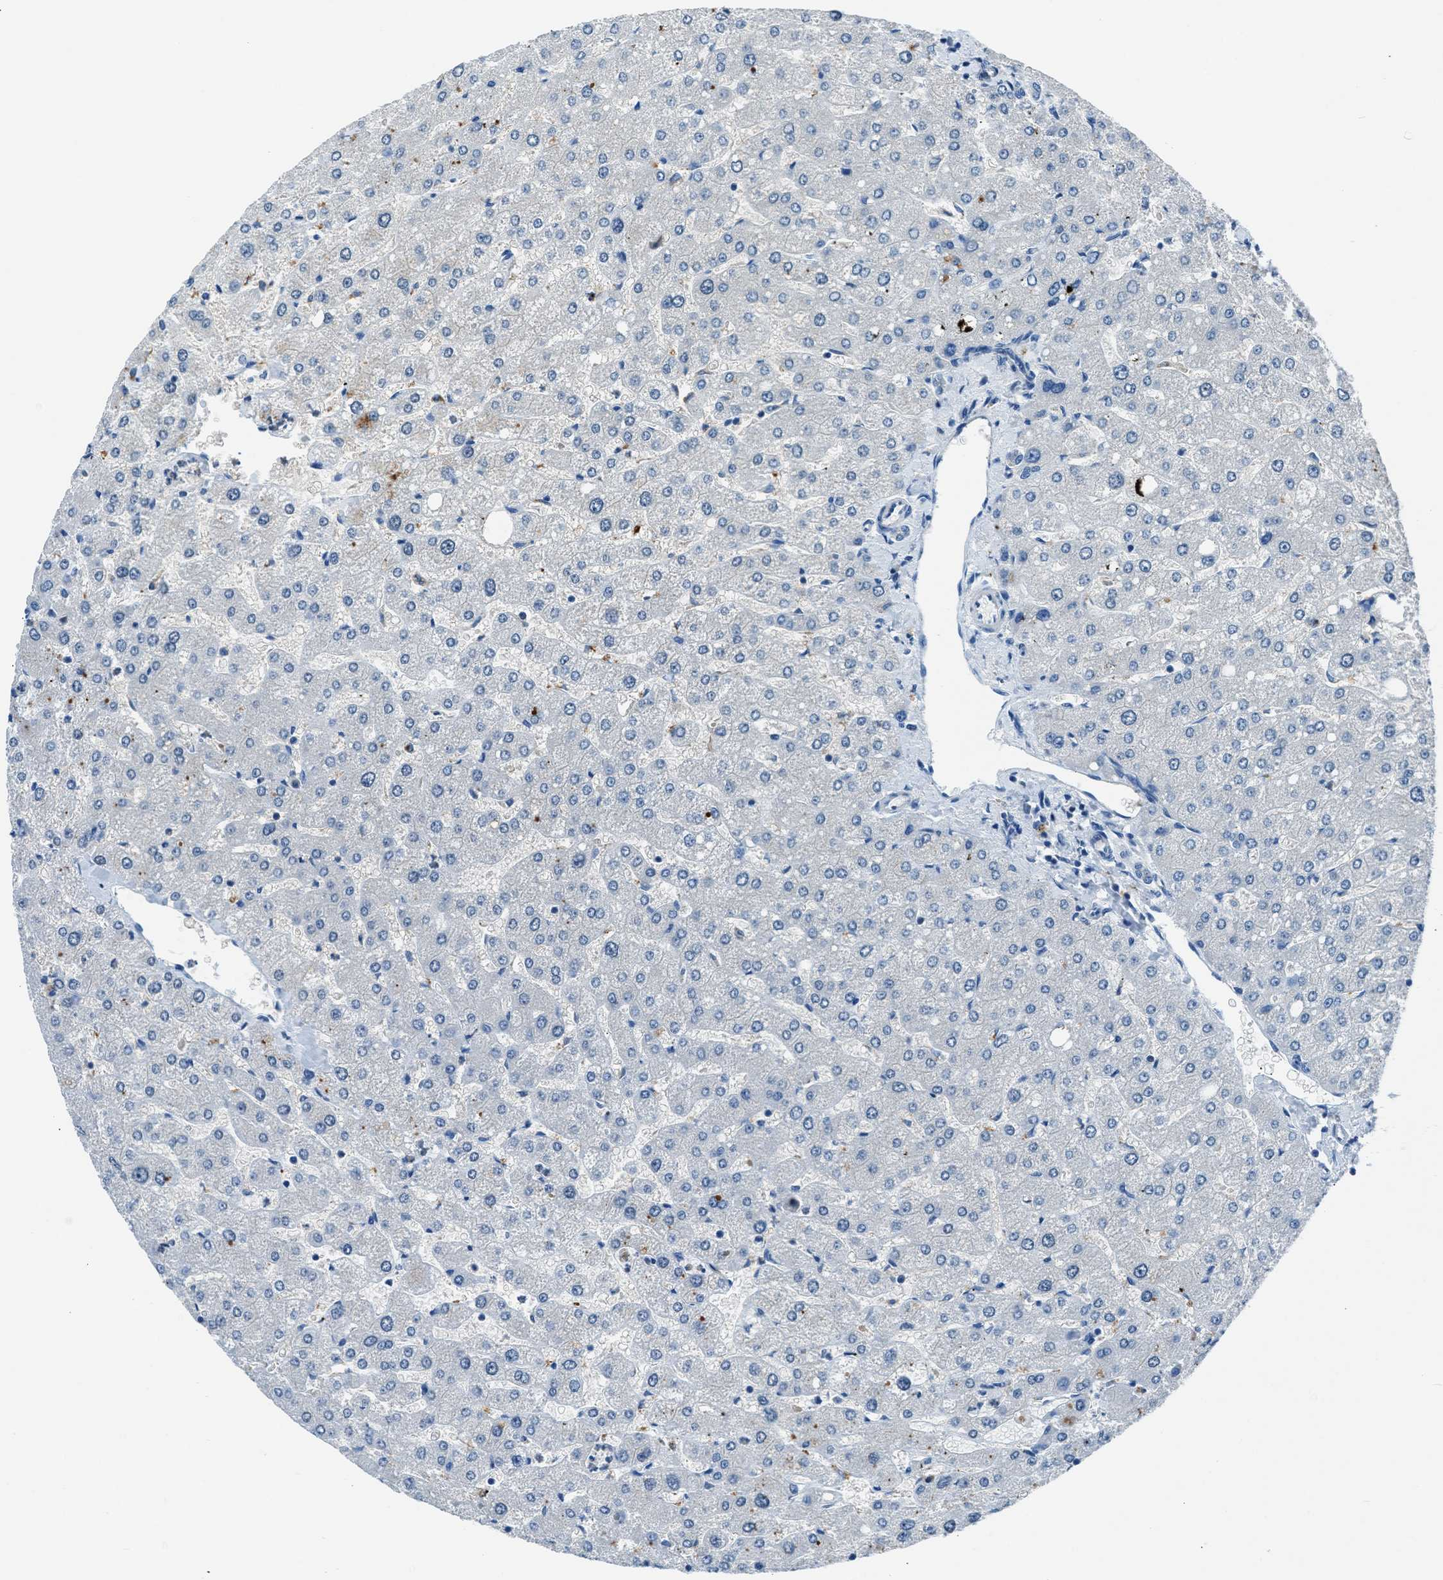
{"staining": {"intensity": "negative", "quantity": "none", "location": "none"}, "tissue": "liver", "cell_type": "Cholangiocytes", "image_type": "normal", "snomed": [{"axis": "morphology", "description": "Normal tissue, NOS"}, {"axis": "topography", "description": "Liver"}], "caption": "Liver stained for a protein using IHC reveals no positivity cholangiocytes.", "gene": "SLC38A6", "patient": {"sex": "male", "age": 55}}